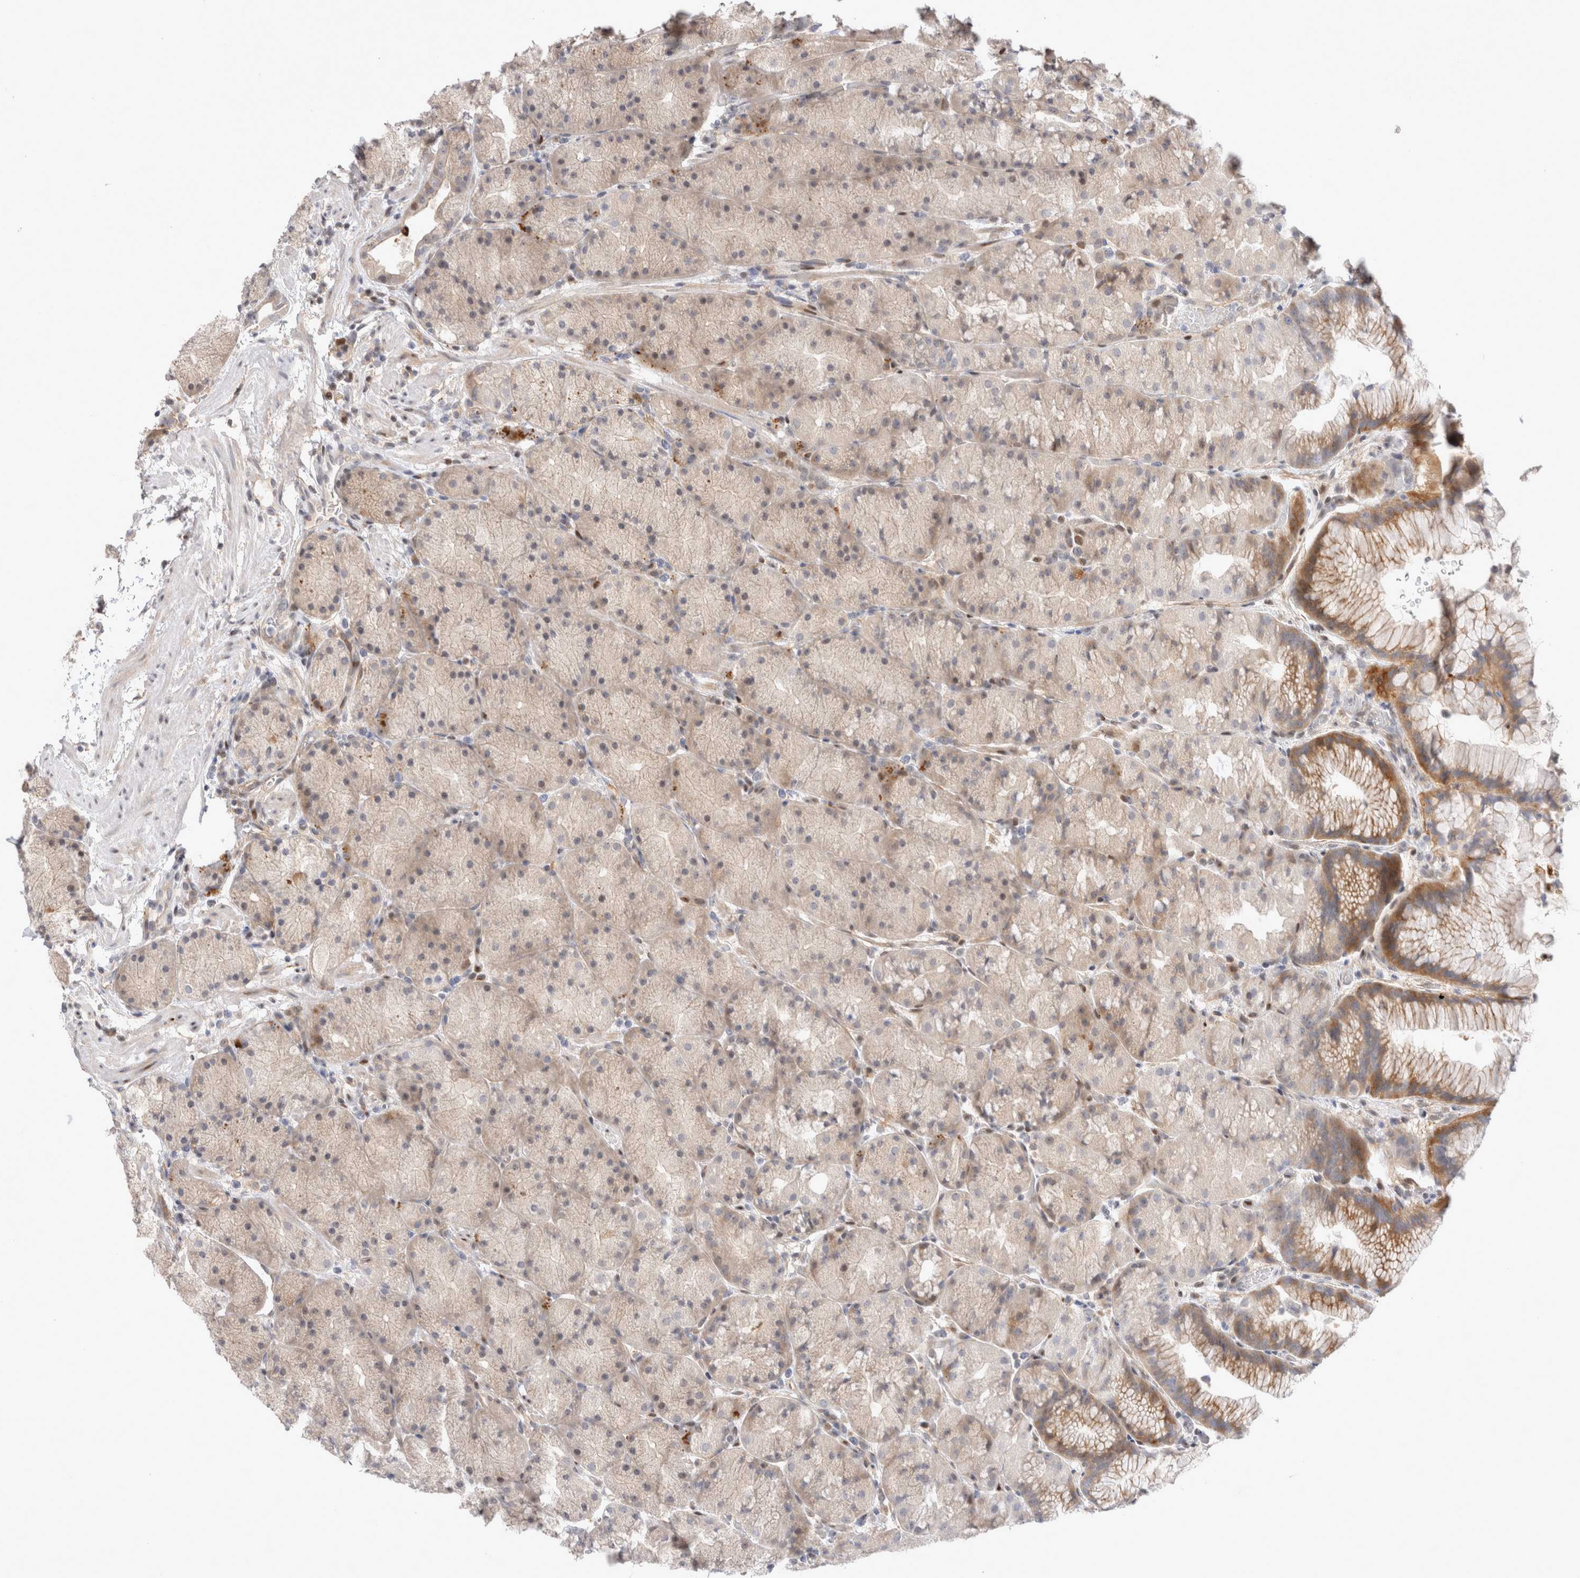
{"staining": {"intensity": "moderate", "quantity": "25%-75%", "location": "cytoplasmic/membranous,nuclear"}, "tissue": "stomach", "cell_type": "Glandular cells", "image_type": "normal", "snomed": [{"axis": "morphology", "description": "Normal tissue, NOS"}, {"axis": "topography", "description": "Stomach, upper"}, {"axis": "topography", "description": "Stomach"}], "caption": "There is medium levels of moderate cytoplasmic/membranous,nuclear positivity in glandular cells of benign stomach, as demonstrated by immunohistochemical staining (brown color).", "gene": "TCF4", "patient": {"sex": "male", "age": 48}}